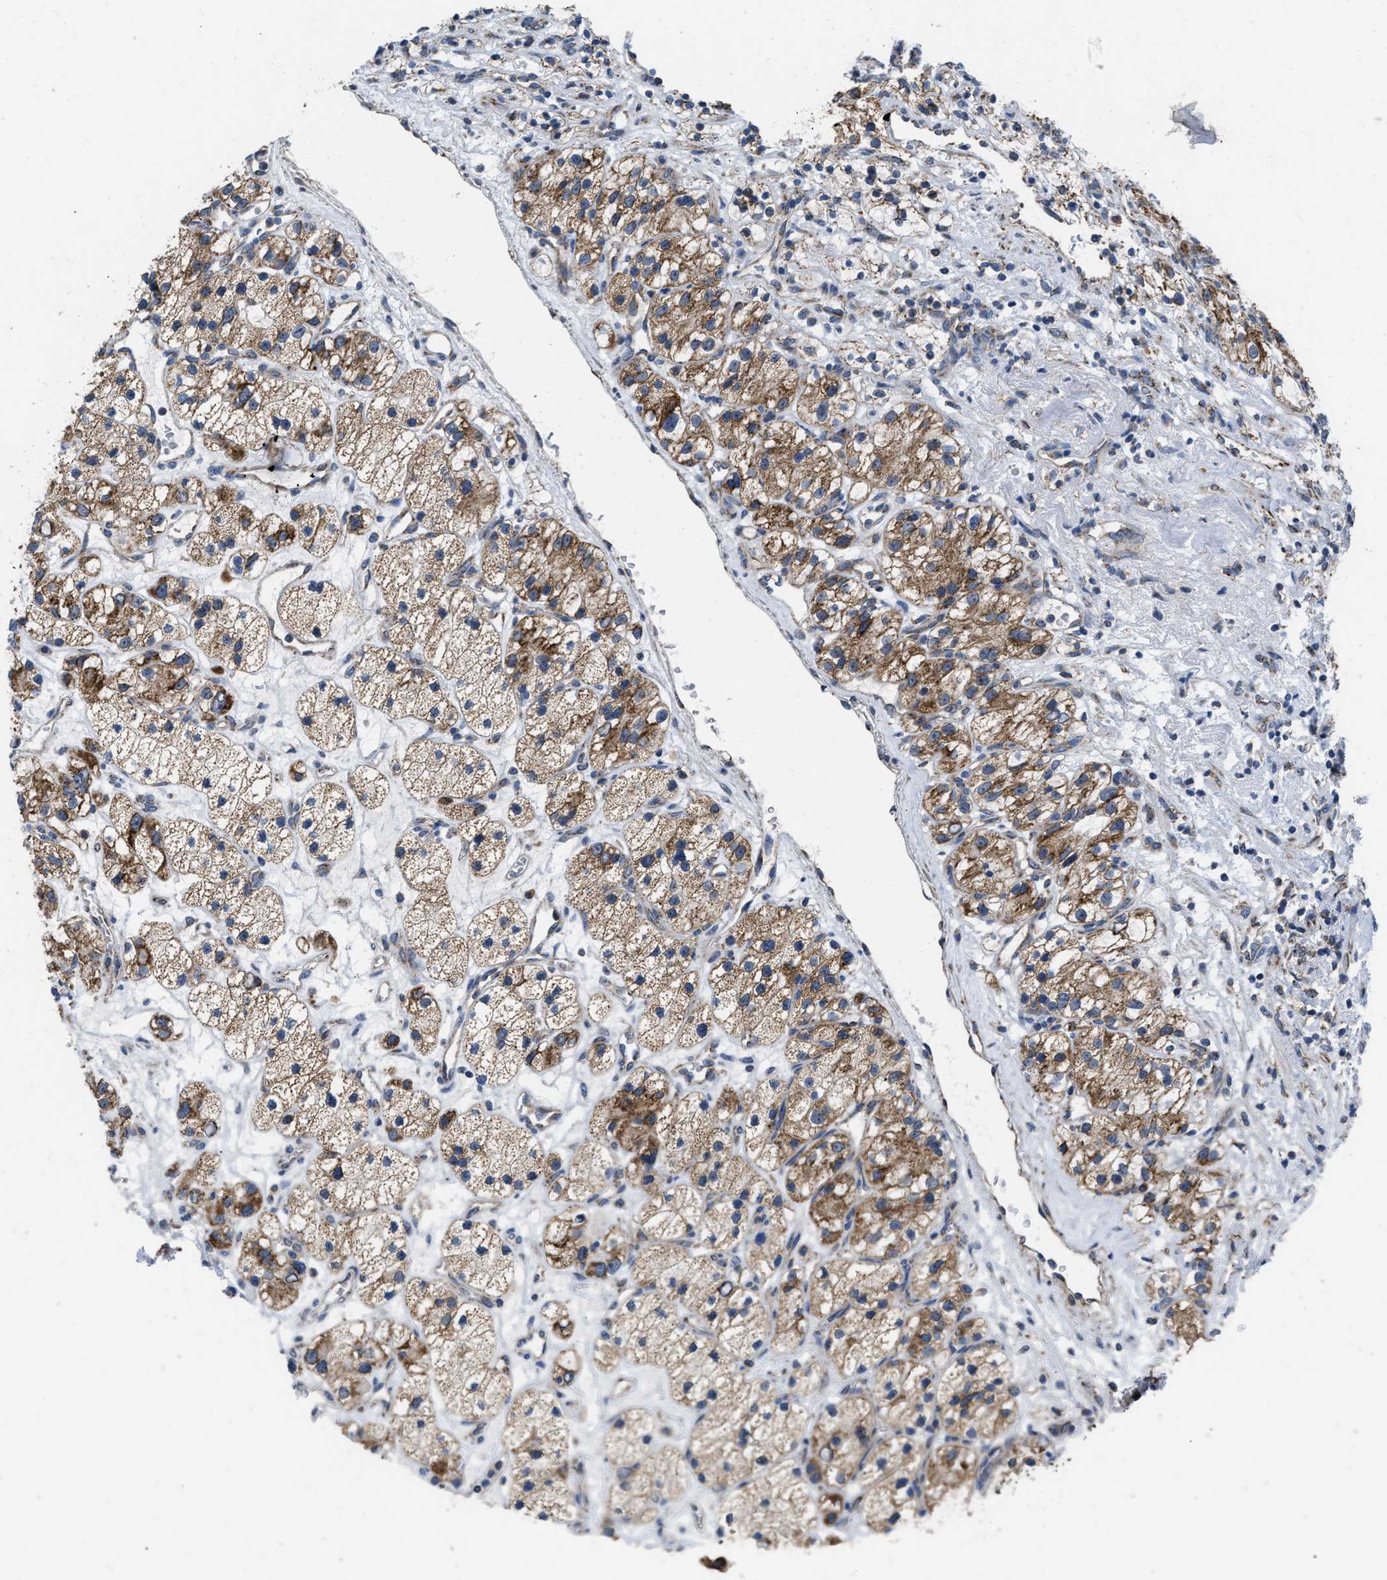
{"staining": {"intensity": "strong", "quantity": "25%-75%", "location": "cytoplasmic/membranous"}, "tissue": "renal cancer", "cell_type": "Tumor cells", "image_type": "cancer", "snomed": [{"axis": "morphology", "description": "Adenocarcinoma, NOS"}, {"axis": "topography", "description": "Kidney"}], "caption": "Immunohistochemistry (IHC) staining of renal cancer, which demonstrates high levels of strong cytoplasmic/membranous expression in about 25%-75% of tumor cells indicating strong cytoplasmic/membranous protein expression. The staining was performed using DAB (brown) for protein detection and nuclei were counterstained in hematoxylin (blue).", "gene": "AKAP1", "patient": {"sex": "female", "age": 57}}